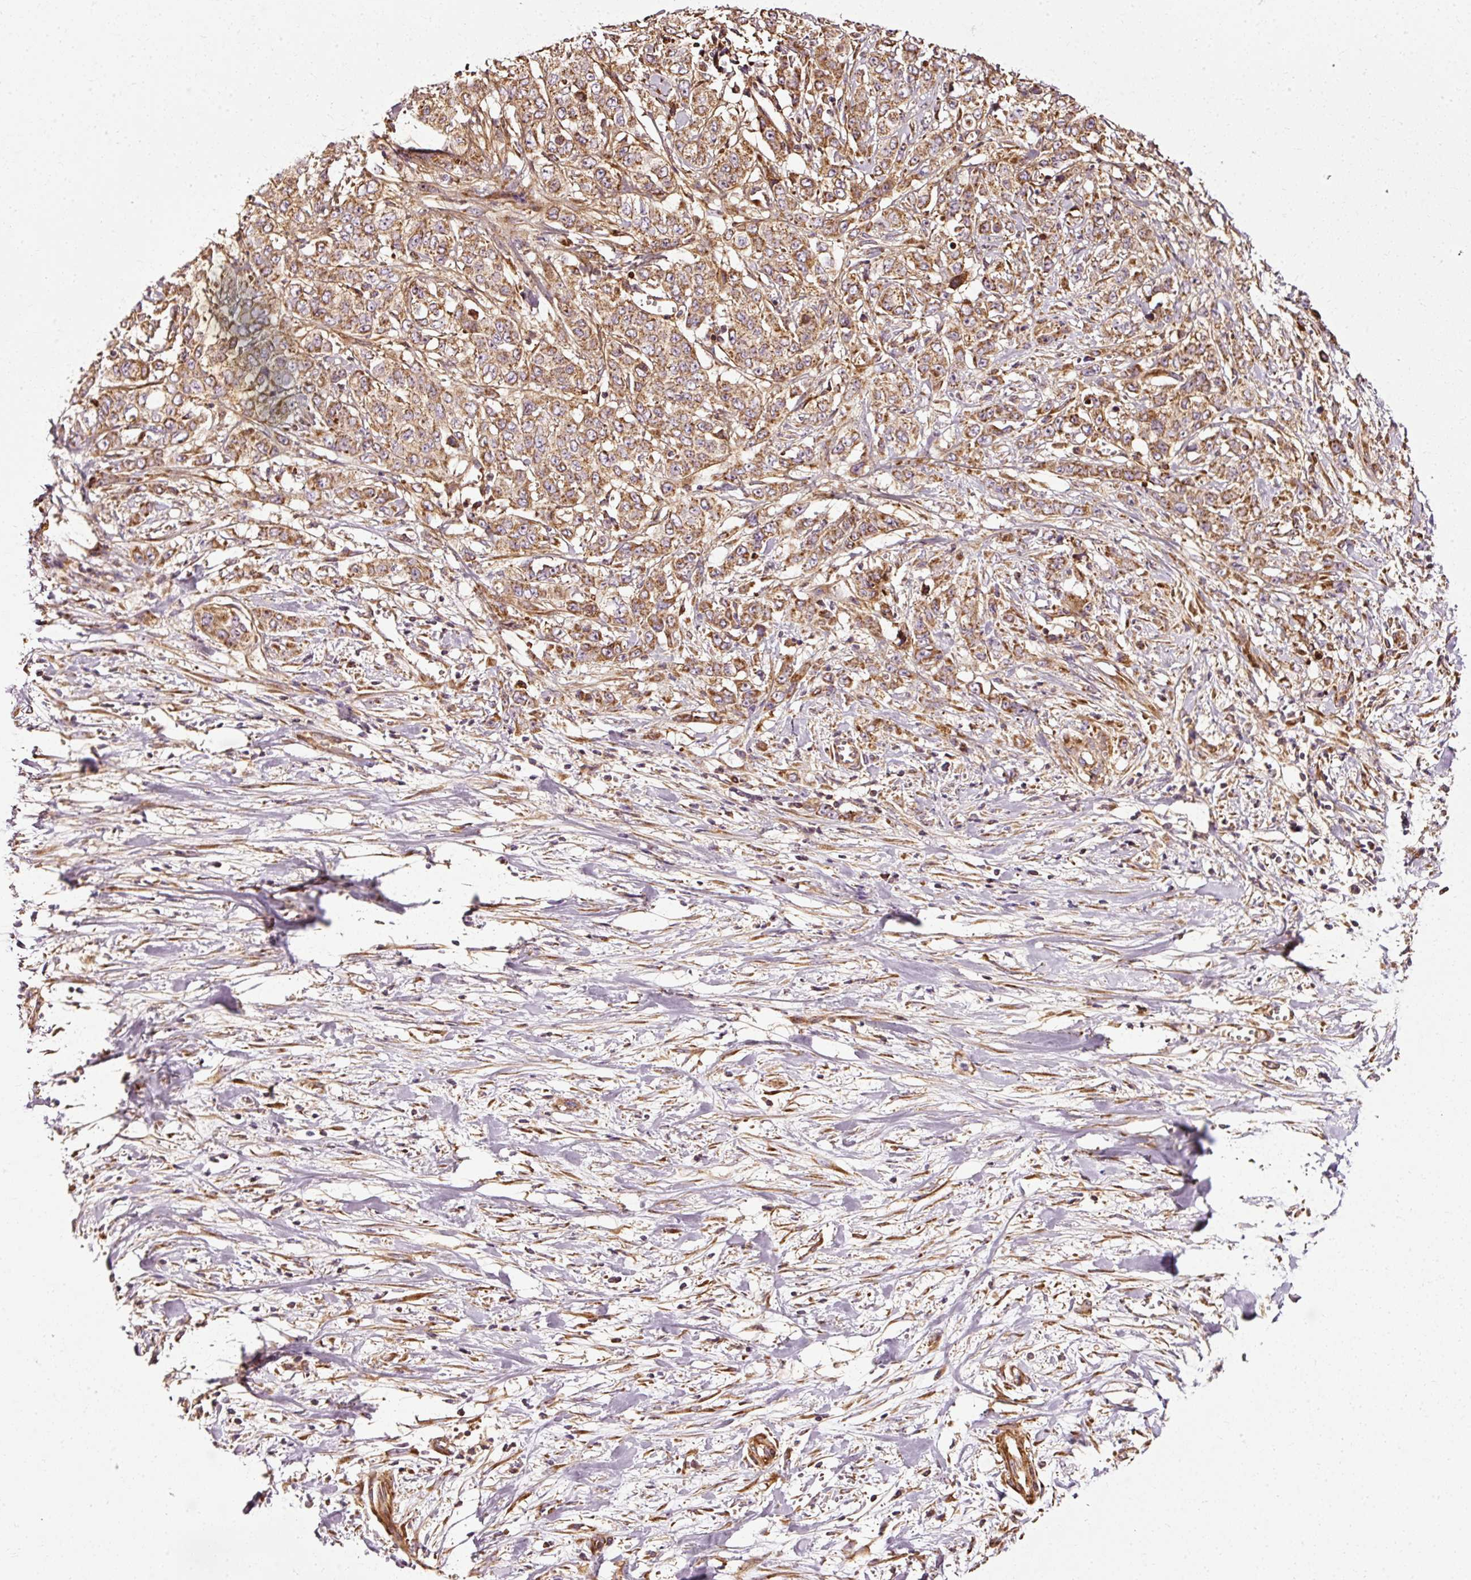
{"staining": {"intensity": "moderate", "quantity": ">75%", "location": "cytoplasmic/membranous"}, "tissue": "stomach cancer", "cell_type": "Tumor cells", "image_type": "cancer", "snomed": [{"axis": "morphology", "description": "Adenocarcinoma, NOS"}, {"axis": "topography", "description": "Stomach, upper"}], "caption": "Adenocarcinoma (stomach) was stained to show a protein in brown. There is medium levels of moderate cytoplasmic/membranous positivity in about >75% of tumor cells.", "gene": "ISCU", "patient": {"sex": "male", "age": 62}}